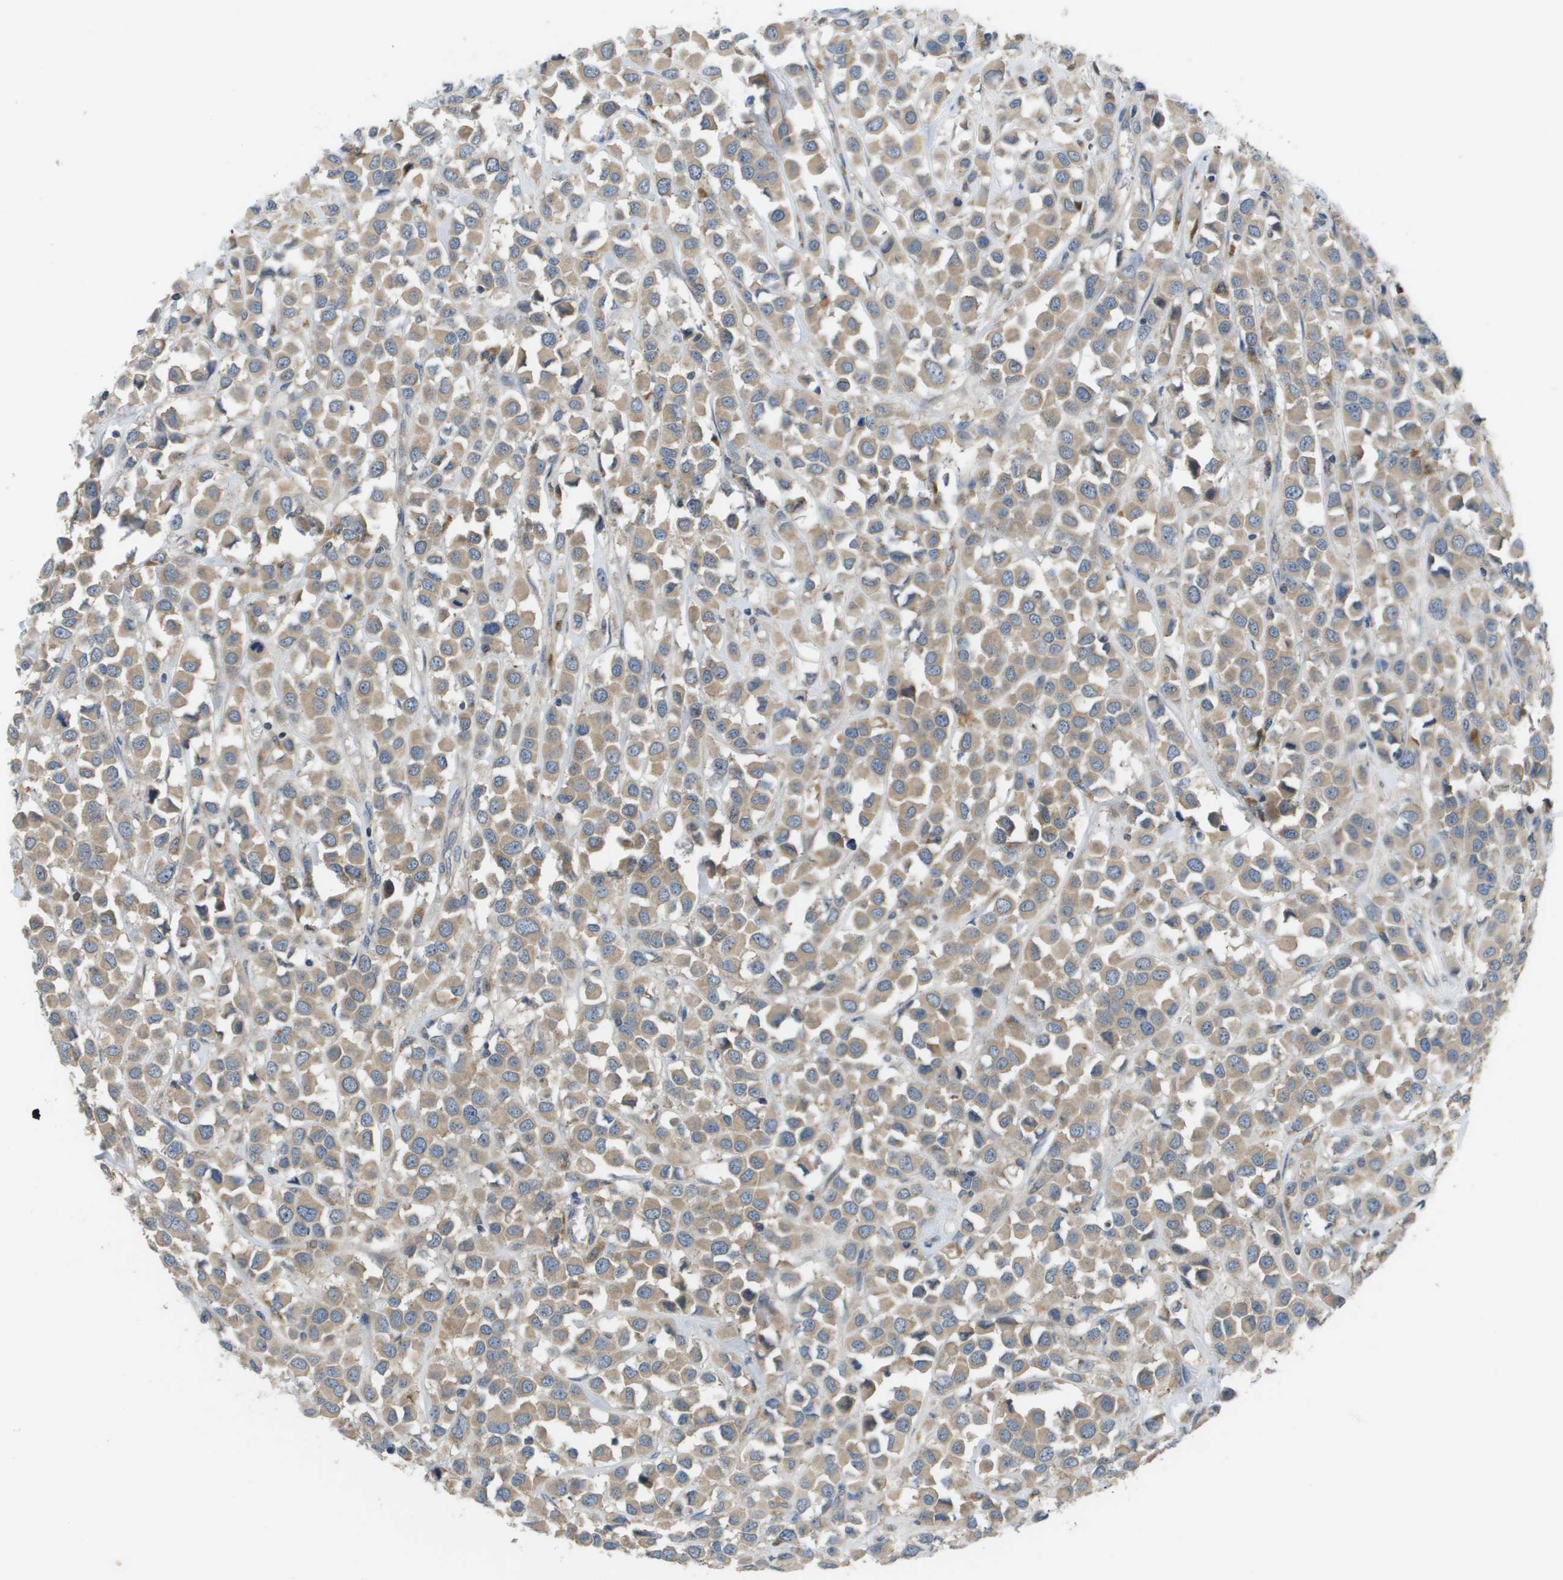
{"staining": {"intensity": "moderate", "quantity": ">75%", "location": "cytoplasmic/membranous"}, "tissue": "breast cancer", "cell_type": "Tumor cells", "image_type": "cancer", "snomed": [{"axis": "morphology", "description": "Duct carcinoma"}, {"axis": "topography", "description": "Breast"}], "caption": "DAB (3,3'-diaminobenzidine) immunohistochemical staining of intraductal carcinoma (breast) displays moderate cytoplasmic/membranous protein positivity in about >75% of tumor cells.", "gene": "SLC25A20", "patient": {"sex": "female", "age": 61}}